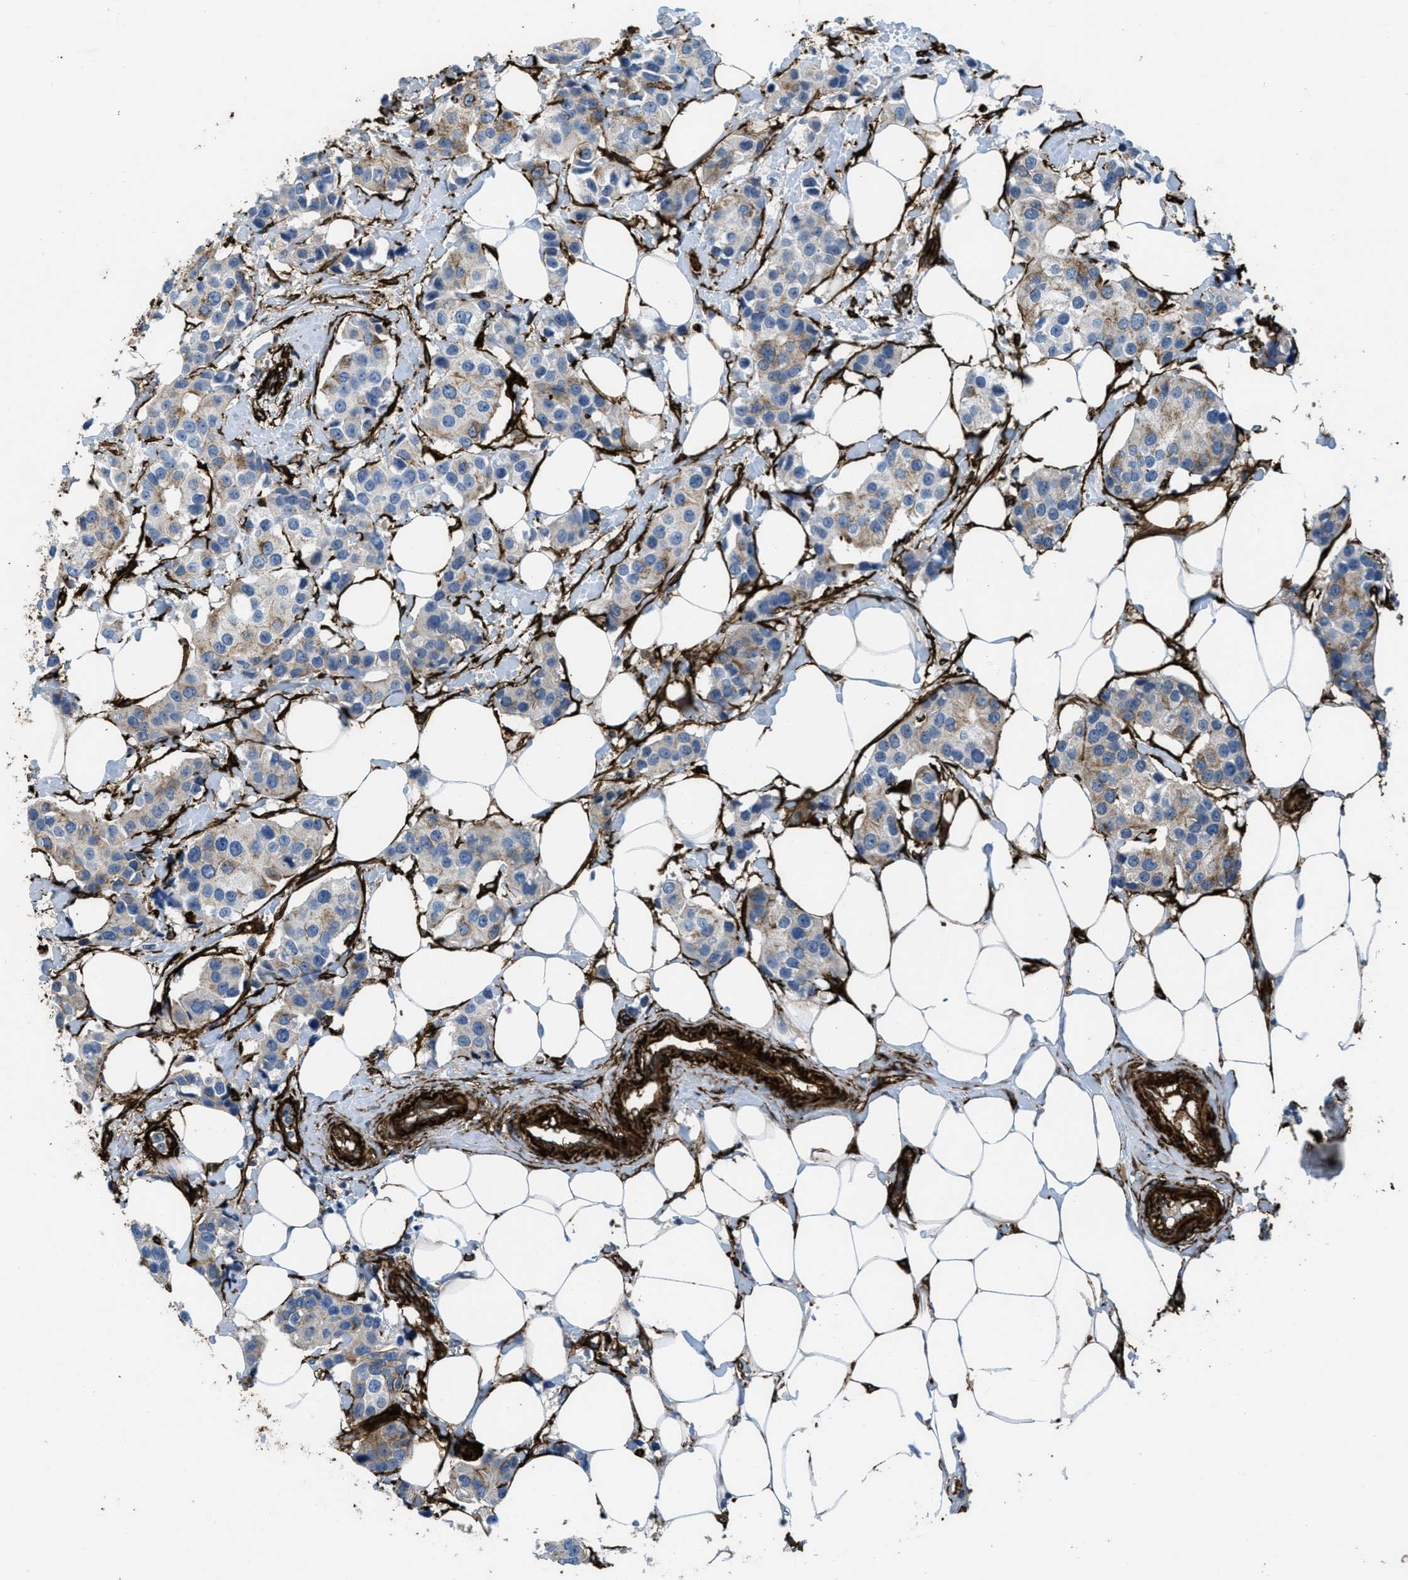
{"staining": {"intensity": "moderate", "quantity": "25%-75%", "location": "cytoplasmic/membranous"}, "tissue": "breast cancer", "cell_type": "Tumor cells", "image_type": "cancer", "snomed": [{"axis": "morphology", "description": "Normal tissue, NOS"}, {"axis": "morphology", "description": "Duct carcinoma"}, {"axis": "topography", "description": "Breast"}], "caption": "A brown stain shows moderate cytoplasmic/membranous staining of a protein in breast cancer (infiltrating ductal carcinoma) tumor cells.", "gene": "CALD1", "patient": {"sex": "female", "age": 39}}